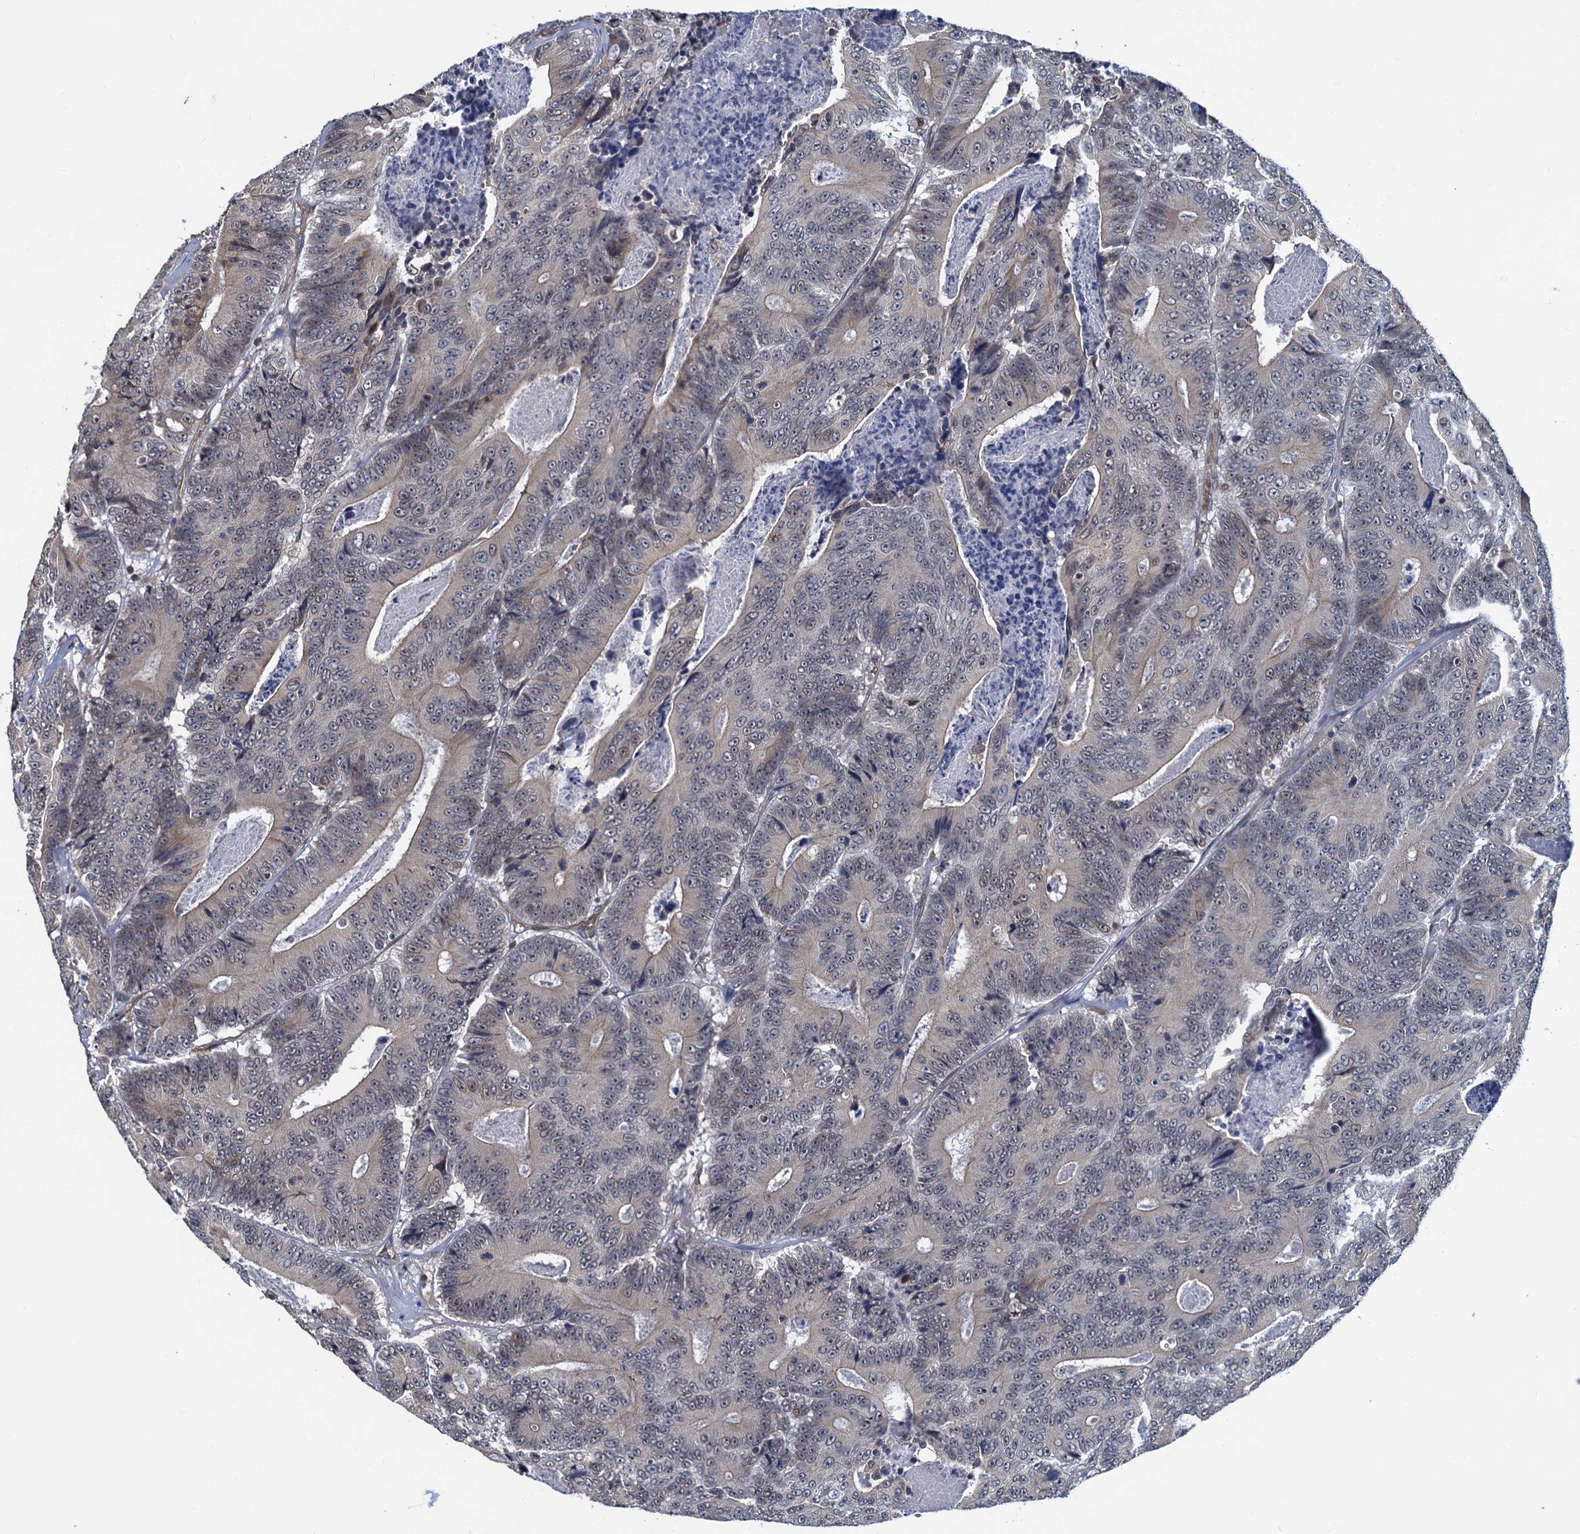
{"staining": {"intensity": "weak", "quantity": "<25%", "location": "cytoplasmic/membranous"}, "tissue": "colorectal cancer", "cell_type": "Tumor cells", "image_type": "cancer", "snomed": [{"axis": "morphology", "description": "Adenocarcinoma, NOS"}, {"axis": "topography", "description": "Colon"}], "caption": "High power microscopy histopathology image of an immunohistochemistry micrograph of colorectal cancer (adenocarcinoma), revealing no significant expression in tumor cells.", "gene": "RNF125", "patient": {"sex": "male", "age": 83}}